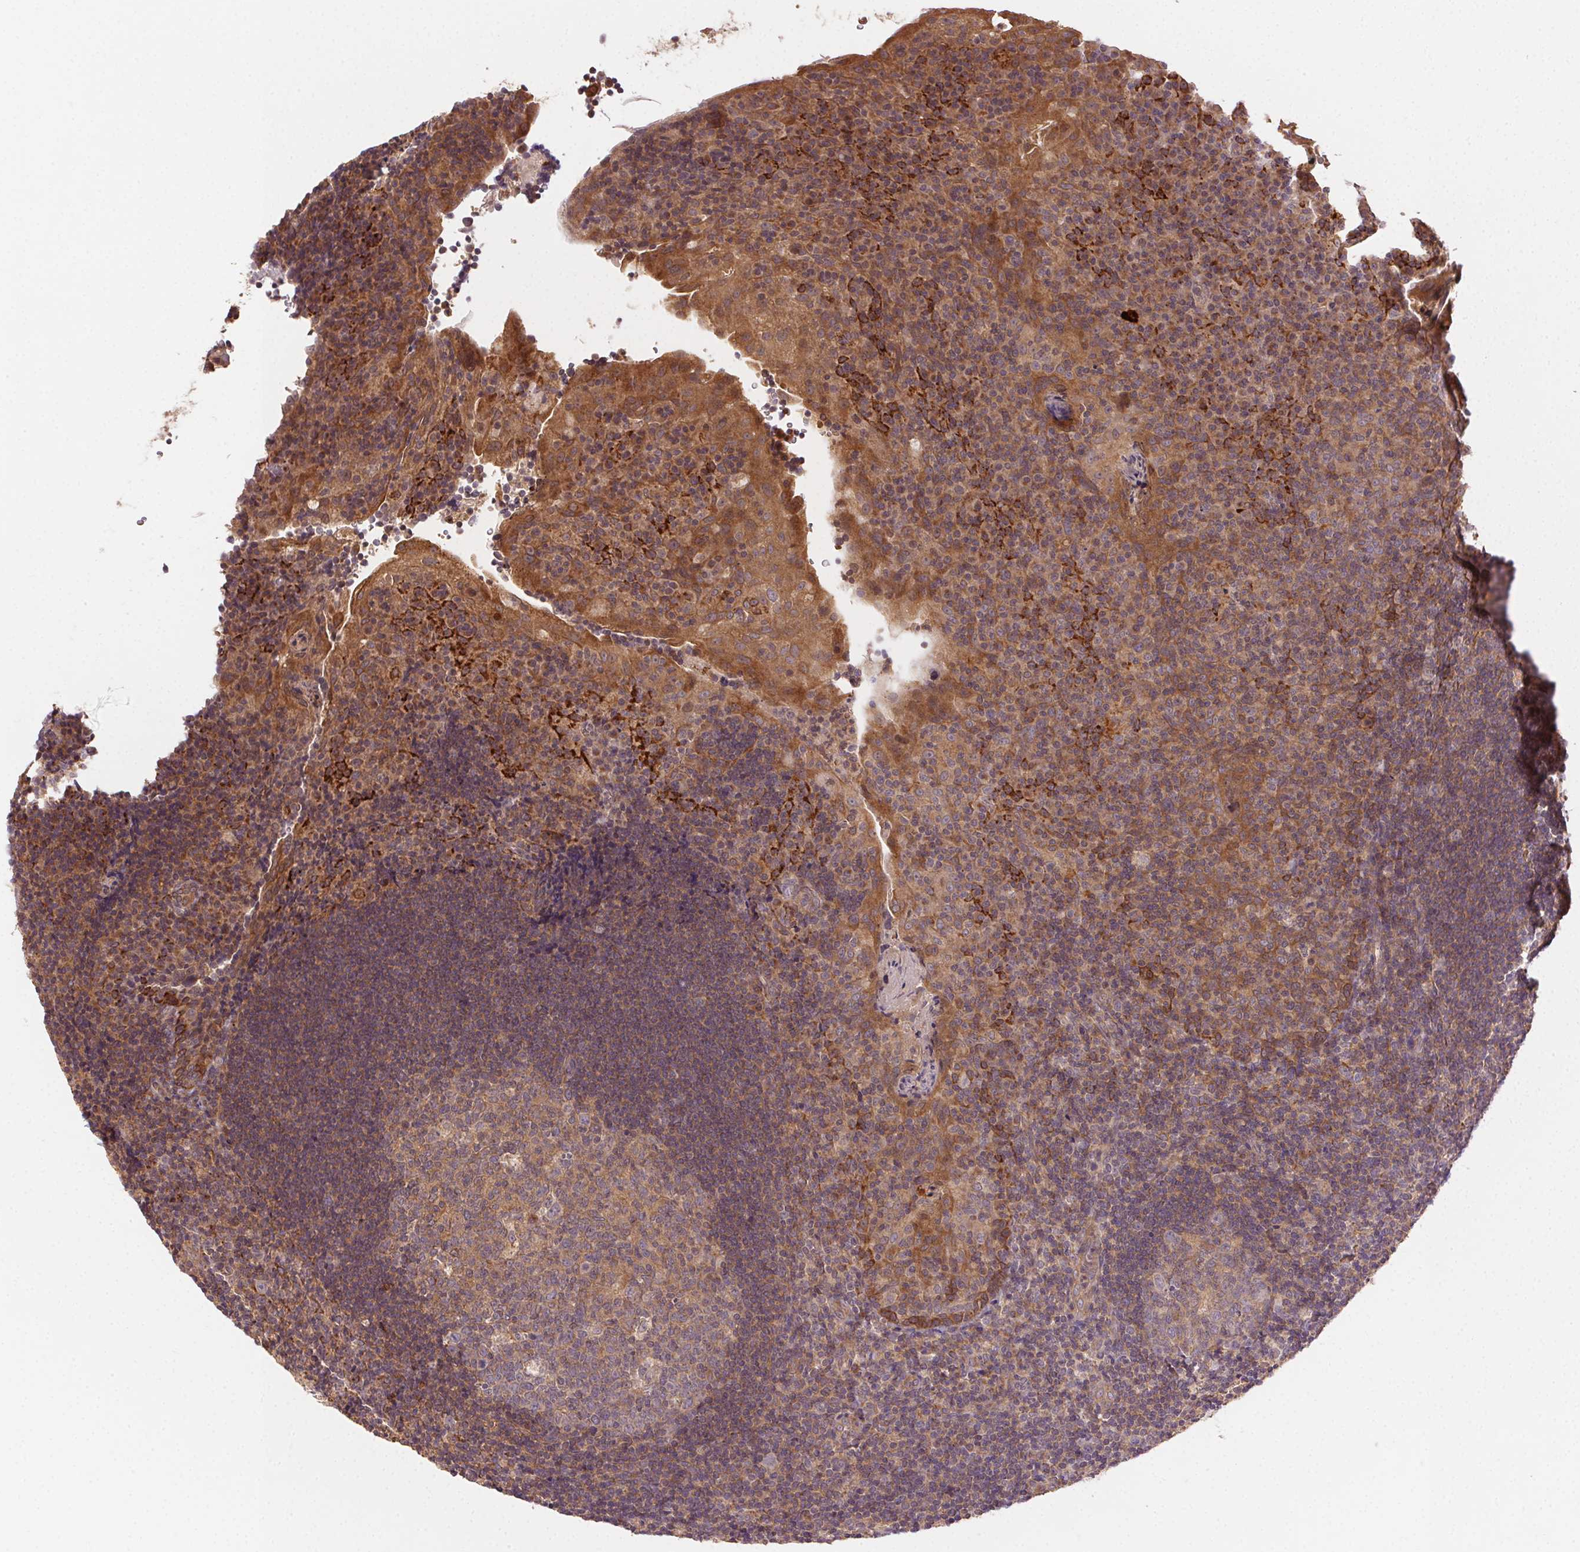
{"staining": {"intensity": "weak", "quantity": "25%-75%", "location": "cytoplasmic/membranous"}, "tissue": "tonsil", "cell_type": "Germinal center cells", "image_type": "normal", "snomed": [{"axis": "morphology", "description": "Normal tissue, NOS"}, {"axis": "topography", "description": "Tonsil"}], "caption": "A high-resolution micrograph shows immunohistochemistry (IHC) staining of normal tonsil, which reveals weak cytoplasmic/membranous positivity in about 25%-75% of germinal center cells. (DAB IHC with brightfield microscopy, high magnification).", "gene": "KLHL15", "patient": {"sex": "male", "age": 17}}